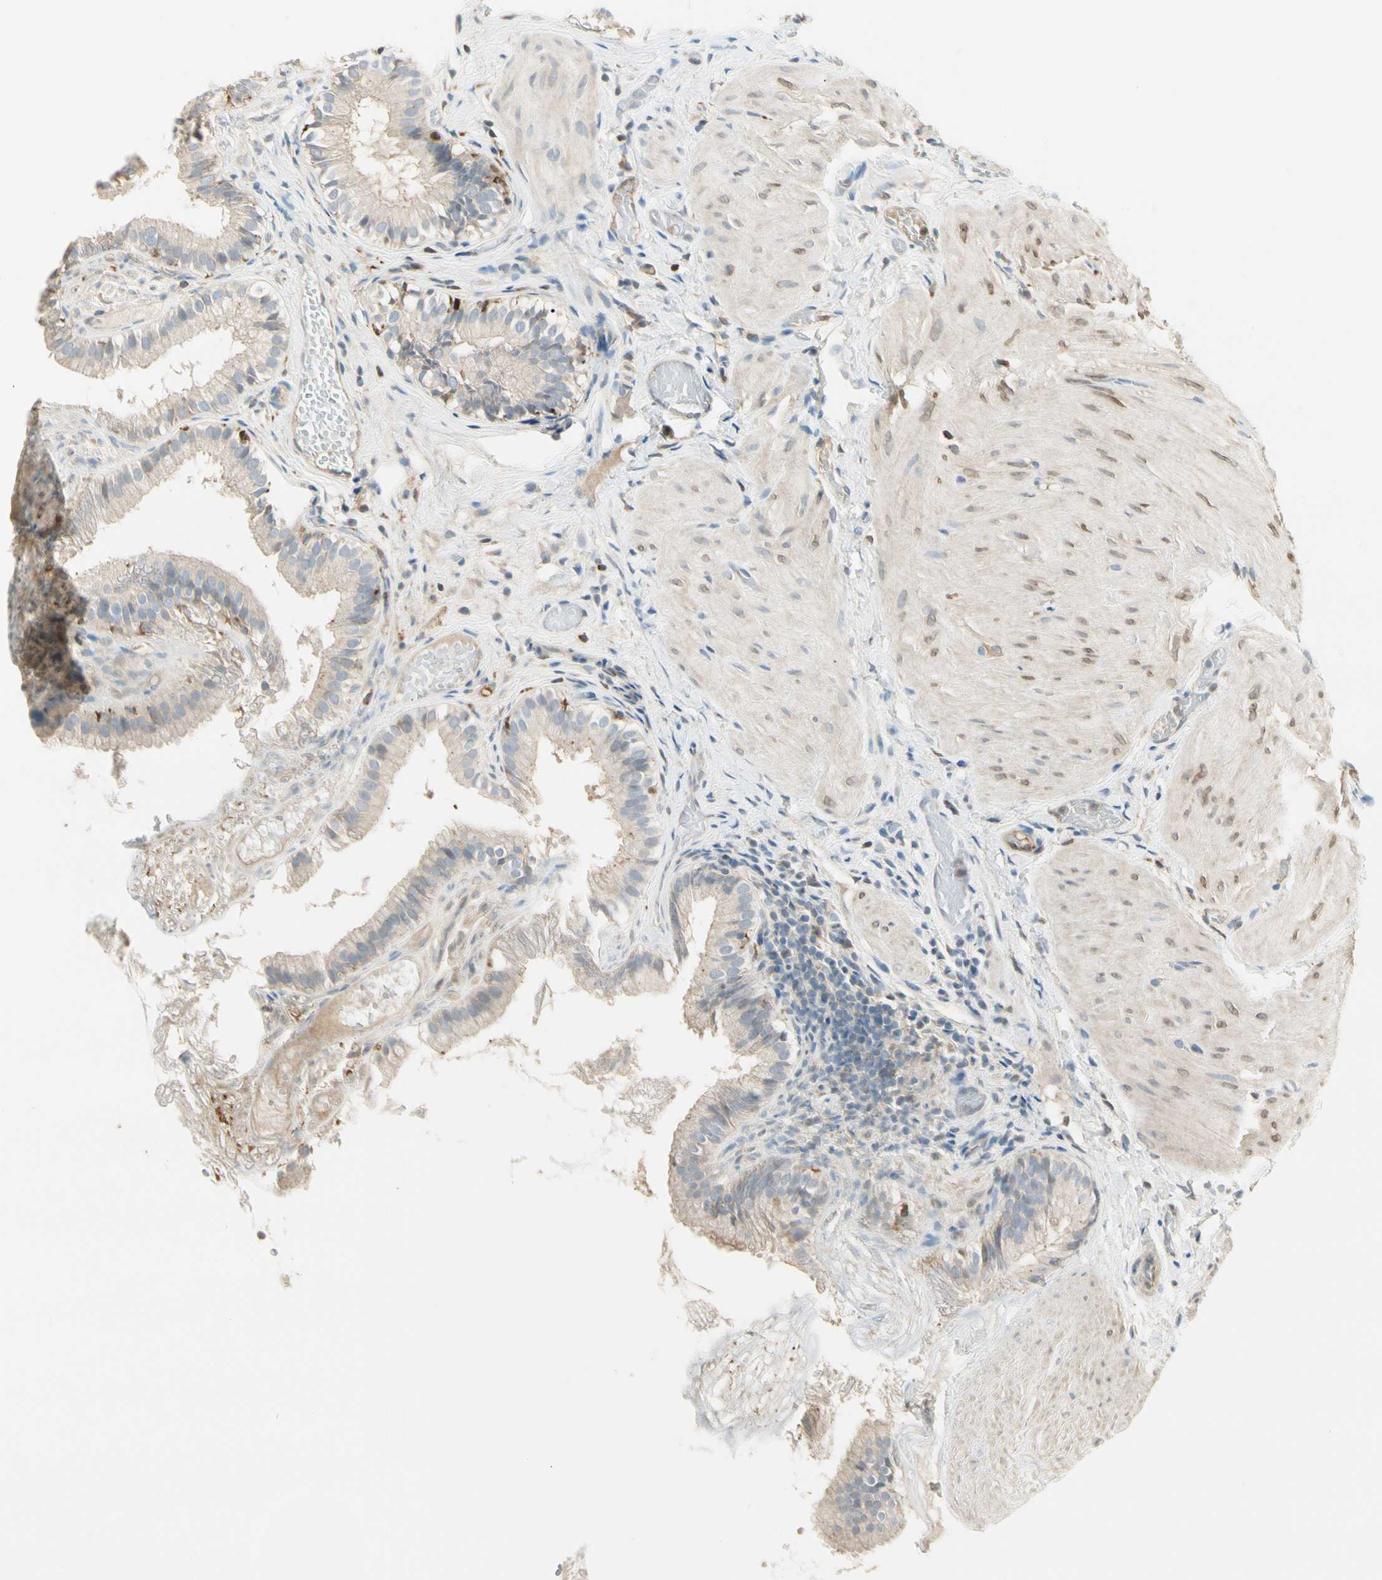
{"staining": {"intensity": "moderate", "quantity": "<25%", "location": "cytoplasmic/membranous"}, "tissue": "gallbladder", "cell_type": "Glandular cells", "image_type": "normal", "snomed": [{"axis": "morphology", "description": "Normal tissue, NOS"}, {"axis": "topography", "description": "Gallbladder"}], "caption": "A brown stain highlights moderate cytoplasmic/membranous expression of a protein in glandular cells of unremarkable human gallbladder.", "gene": "LPCAT2", "patient": {"sex": "female", "age": 26}}